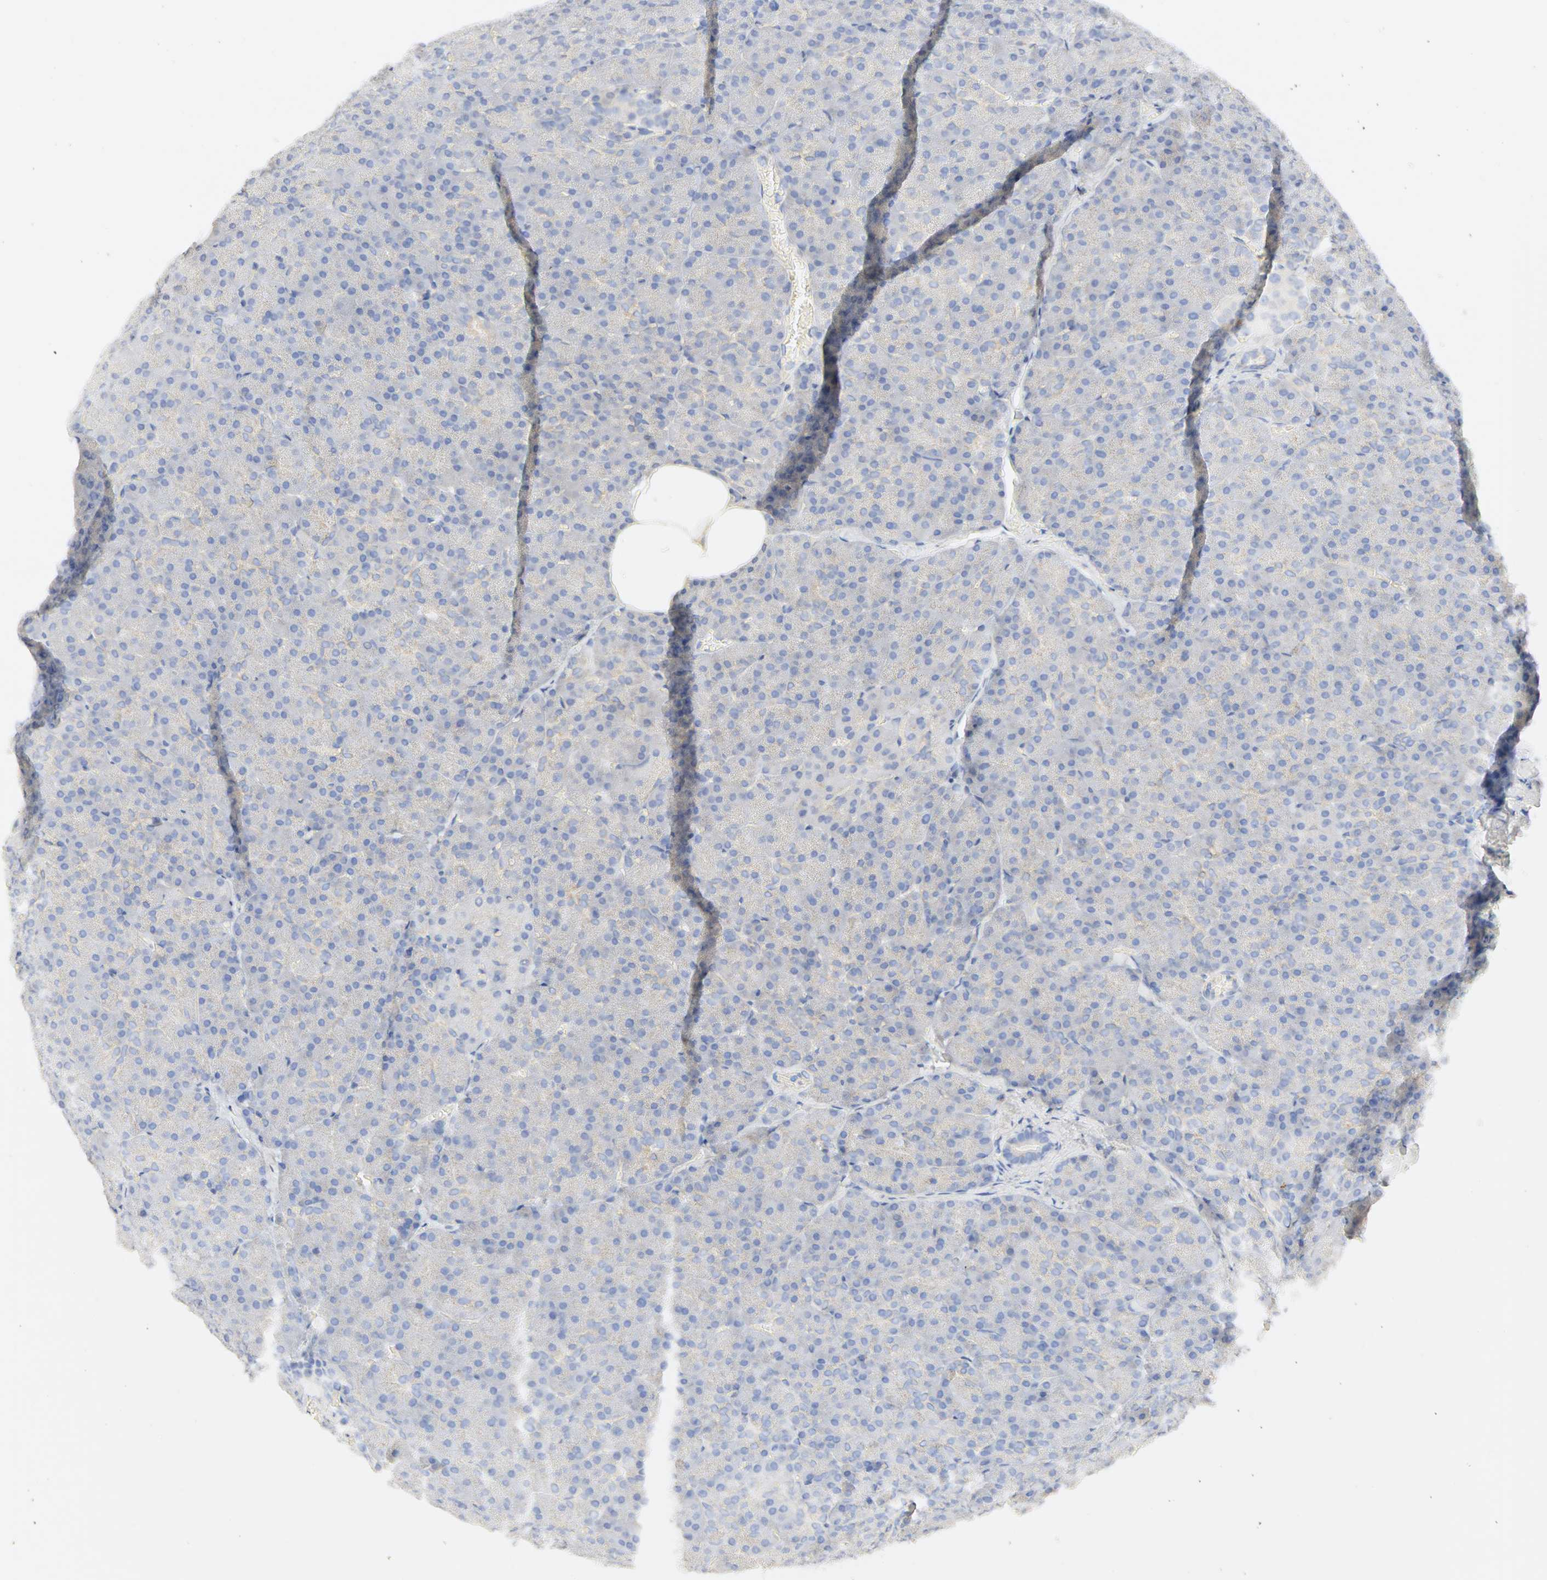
{"staining": {"intensity": "negative", "quantity": "none", "location": "none"}, "tissue": "pancreas", "cell_type": "Exocrine glandular cells", "image_type": "normal", "snomed": [{"axis": "morphology", "description": "Normal tissue, NOS"}, {"axis": "topography", "description": "Pancreas"}], "caption": "Immunohistochemistry micrograph of benign pancreas: human pancreas stained with DAB (3,3'-diaminobenzidine) shows no significant protein positivity in exocrine glandular cells.", "gene": "GNRH2", "patient": {"sex": "female", "age": 35}}